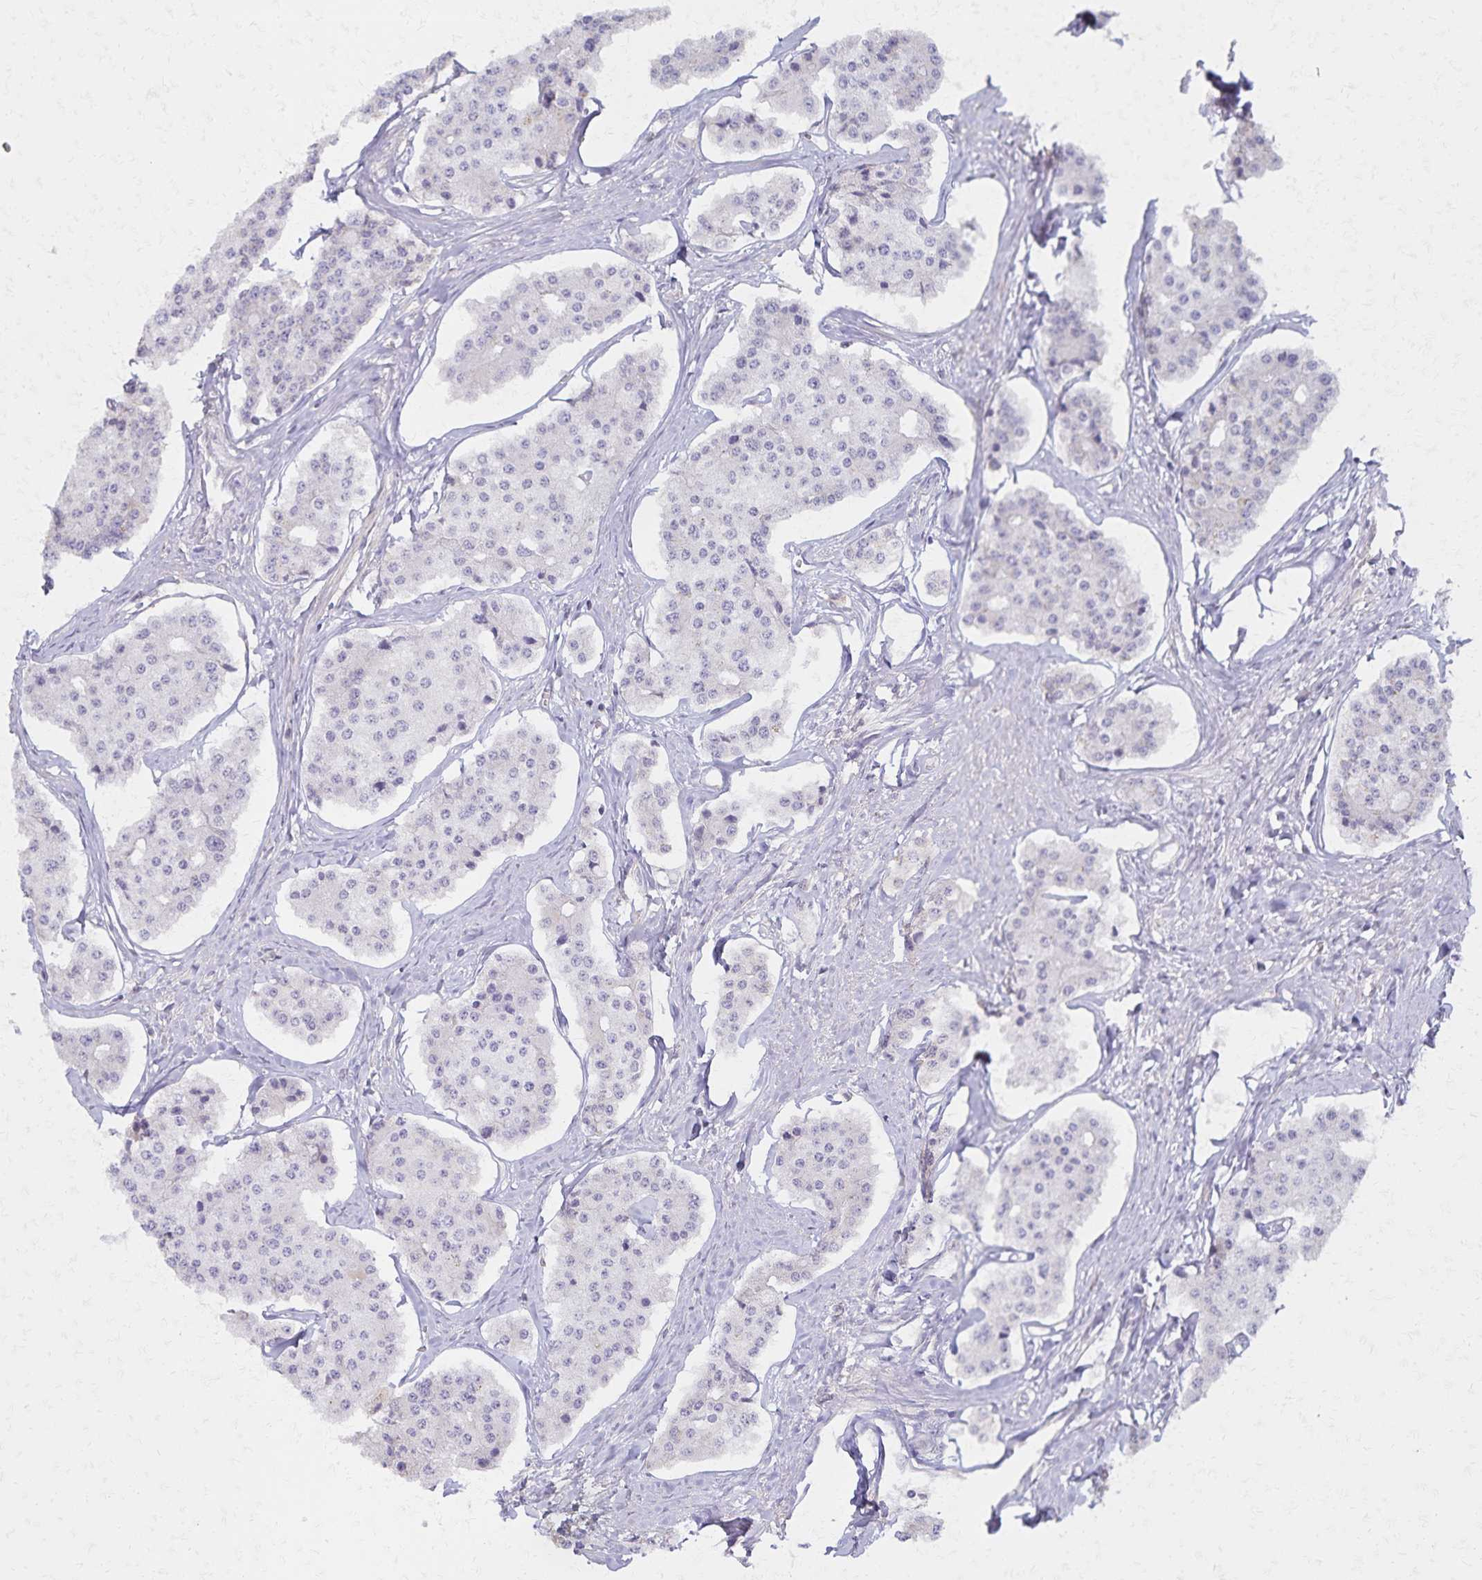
{"staining": {"intensity": "negative", "quantity": "none", "location": "none"}, "tissue": "carcinoid", "cell_type": "Tumor cells", "image_type": "cancer", "snomed": [{"axis": "morphology", "description": "Carcinoid, malignant, NOS"}, {"axis": "topography", "description": "Small intestine"}], "caption": "High magnification brightfield microscopy of carcinoid stained with DAB (brown) and counterstained with hematoxylin (blue): tumor cells show no significant staining. The staining is performed using DAB (3,3'-diaminobenzidine) brown chromogen with nuclei counter-stained in using hematoxylin.", "gene": "KISS1", "patient": {"sex": "female", "age": 65}}